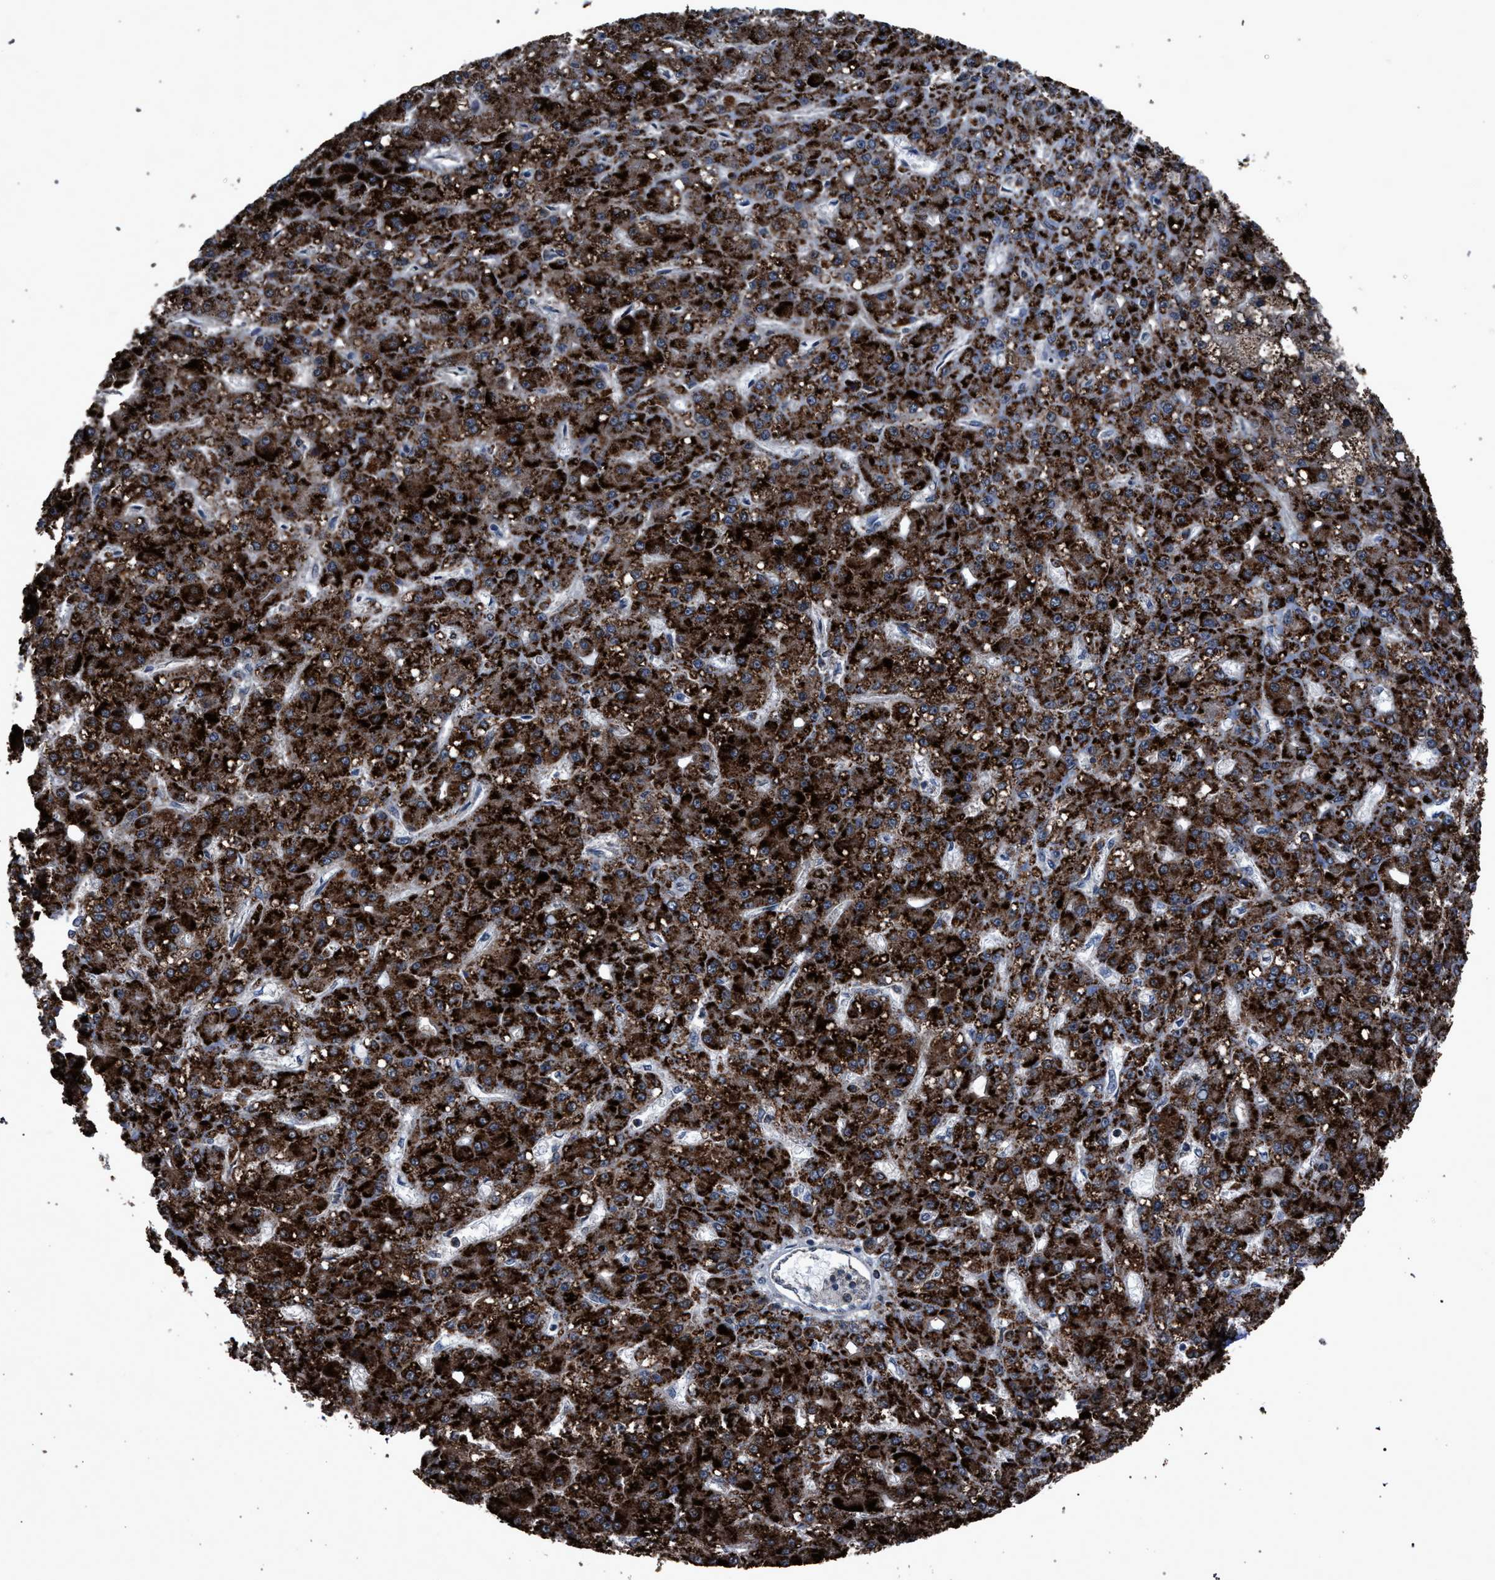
{"staining": {"intensity": "strong", "quantity": ">75%", "location": "cytoplasmic/membranous"}, "tissue": "liver cancer", "cell_type": "Tumor cells", "image_type": "cancer", "snomed": [{"axis": "morphology", "description": "Carcinoma, Hepatocellular, NOS"}, {"axis": "topography", "description": "Liver"}], "caption": "High-magnification brightfield microscopy of liver hepatocellular carcinoma stained with DAB (brown) and counterstained with hematoxylin (blue). tumor cells exhibit strong cytoplasmic/membranous staining is identified in about>75% of cells.", "gene": "HSD17B4", "patient": {"sex": "male", "age": 67}}